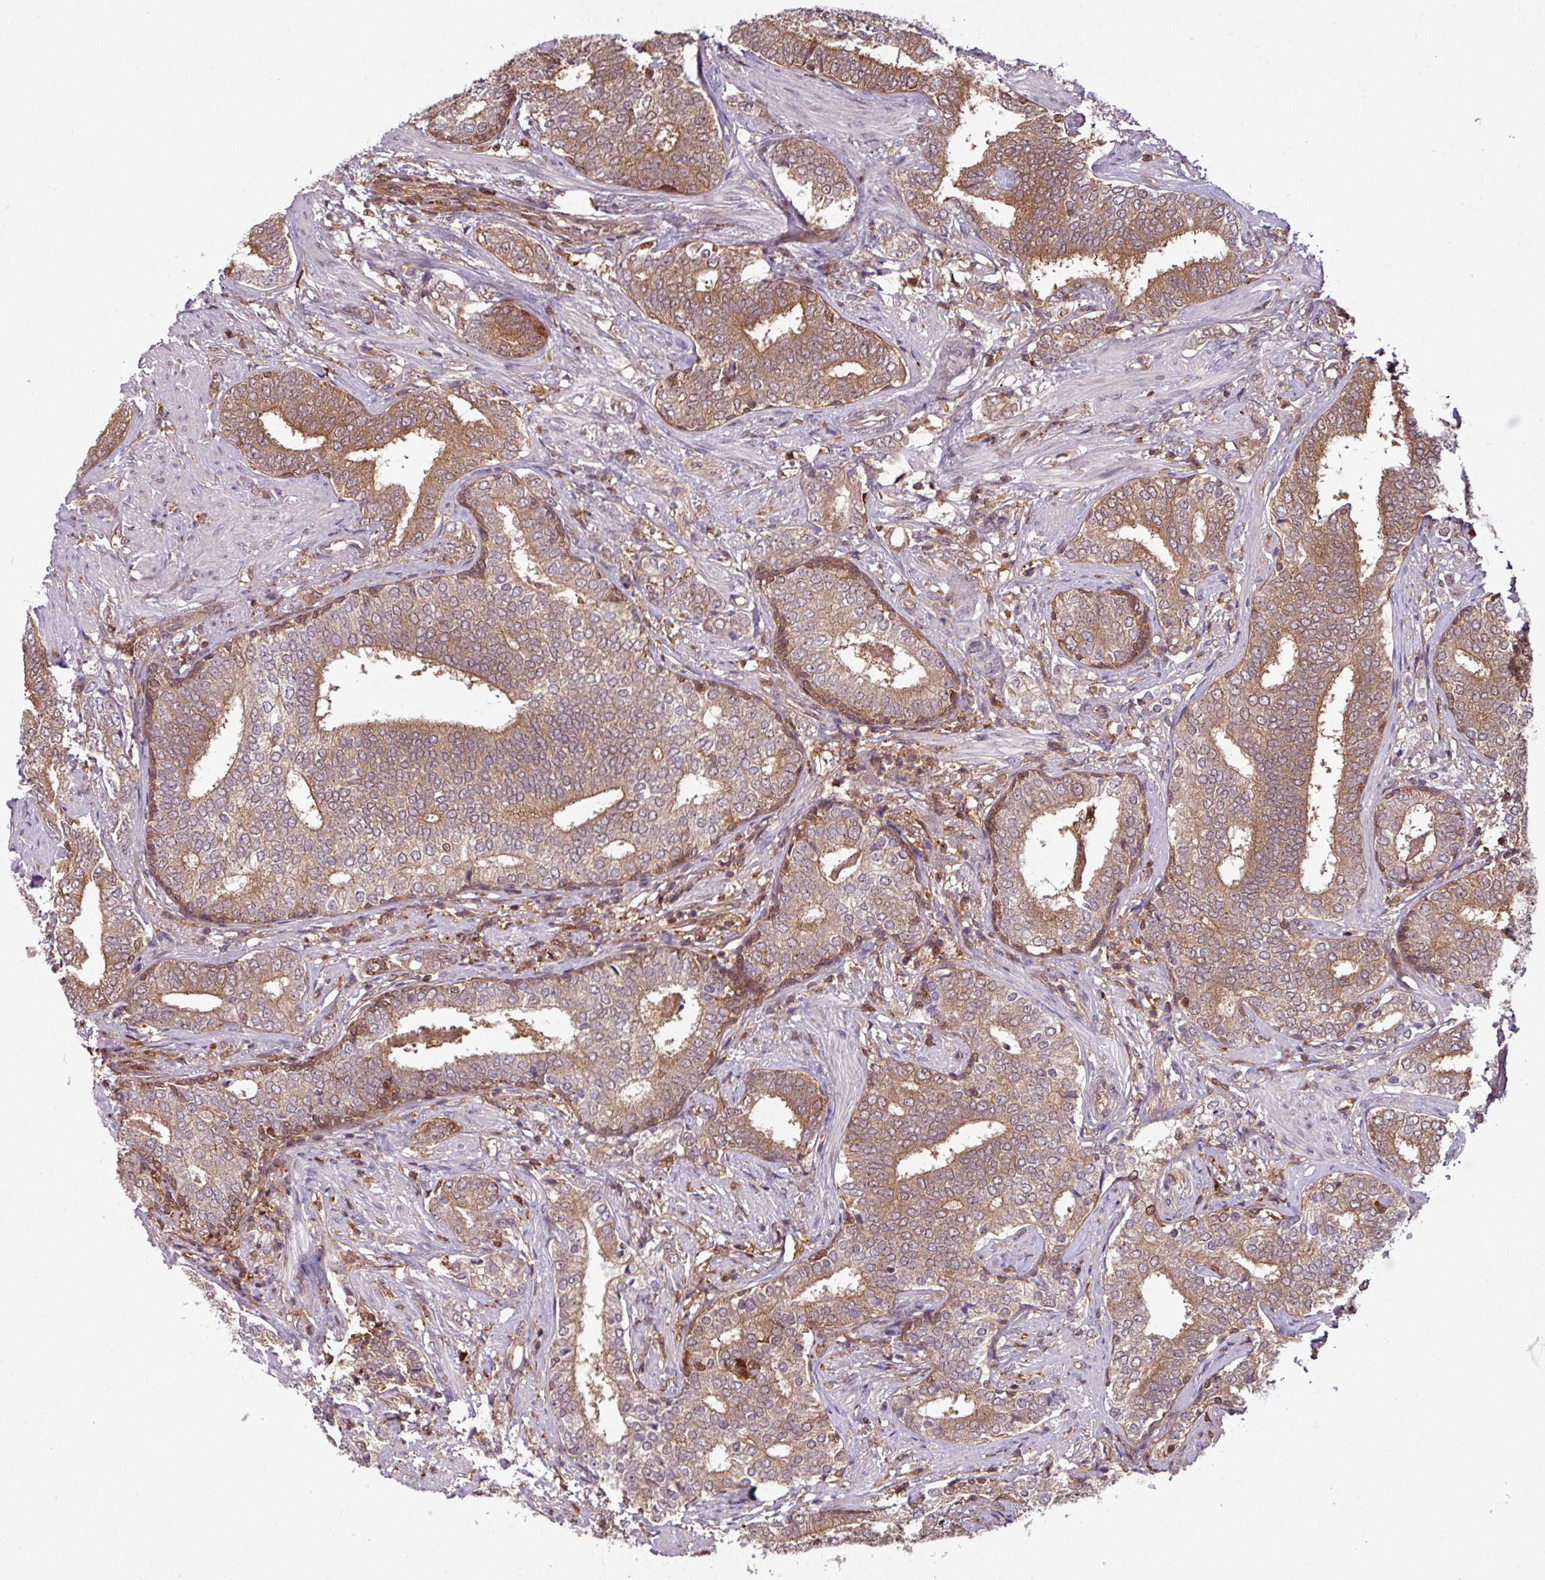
{"staining": {"intensity": "moderate", "quantity": ">75%", "location": "cytoplasmic/membranous"}, "tissue": "prostate cancer", "cell_type": "Tumor cells", "image_type": "cancer", "snomed": [{"axis": "morphology", "description": "Adenocarcinoma, High grade"}, {"axis": "topography", "description": "Prostate"}], "caption": "Prostate cancer (high-grade adenocarcinoma) stained with a protein marker demonstrates moderate staining in tumor cells.", "gene": "KCTD11", "patient": {"sex": "male", "age": 72}}